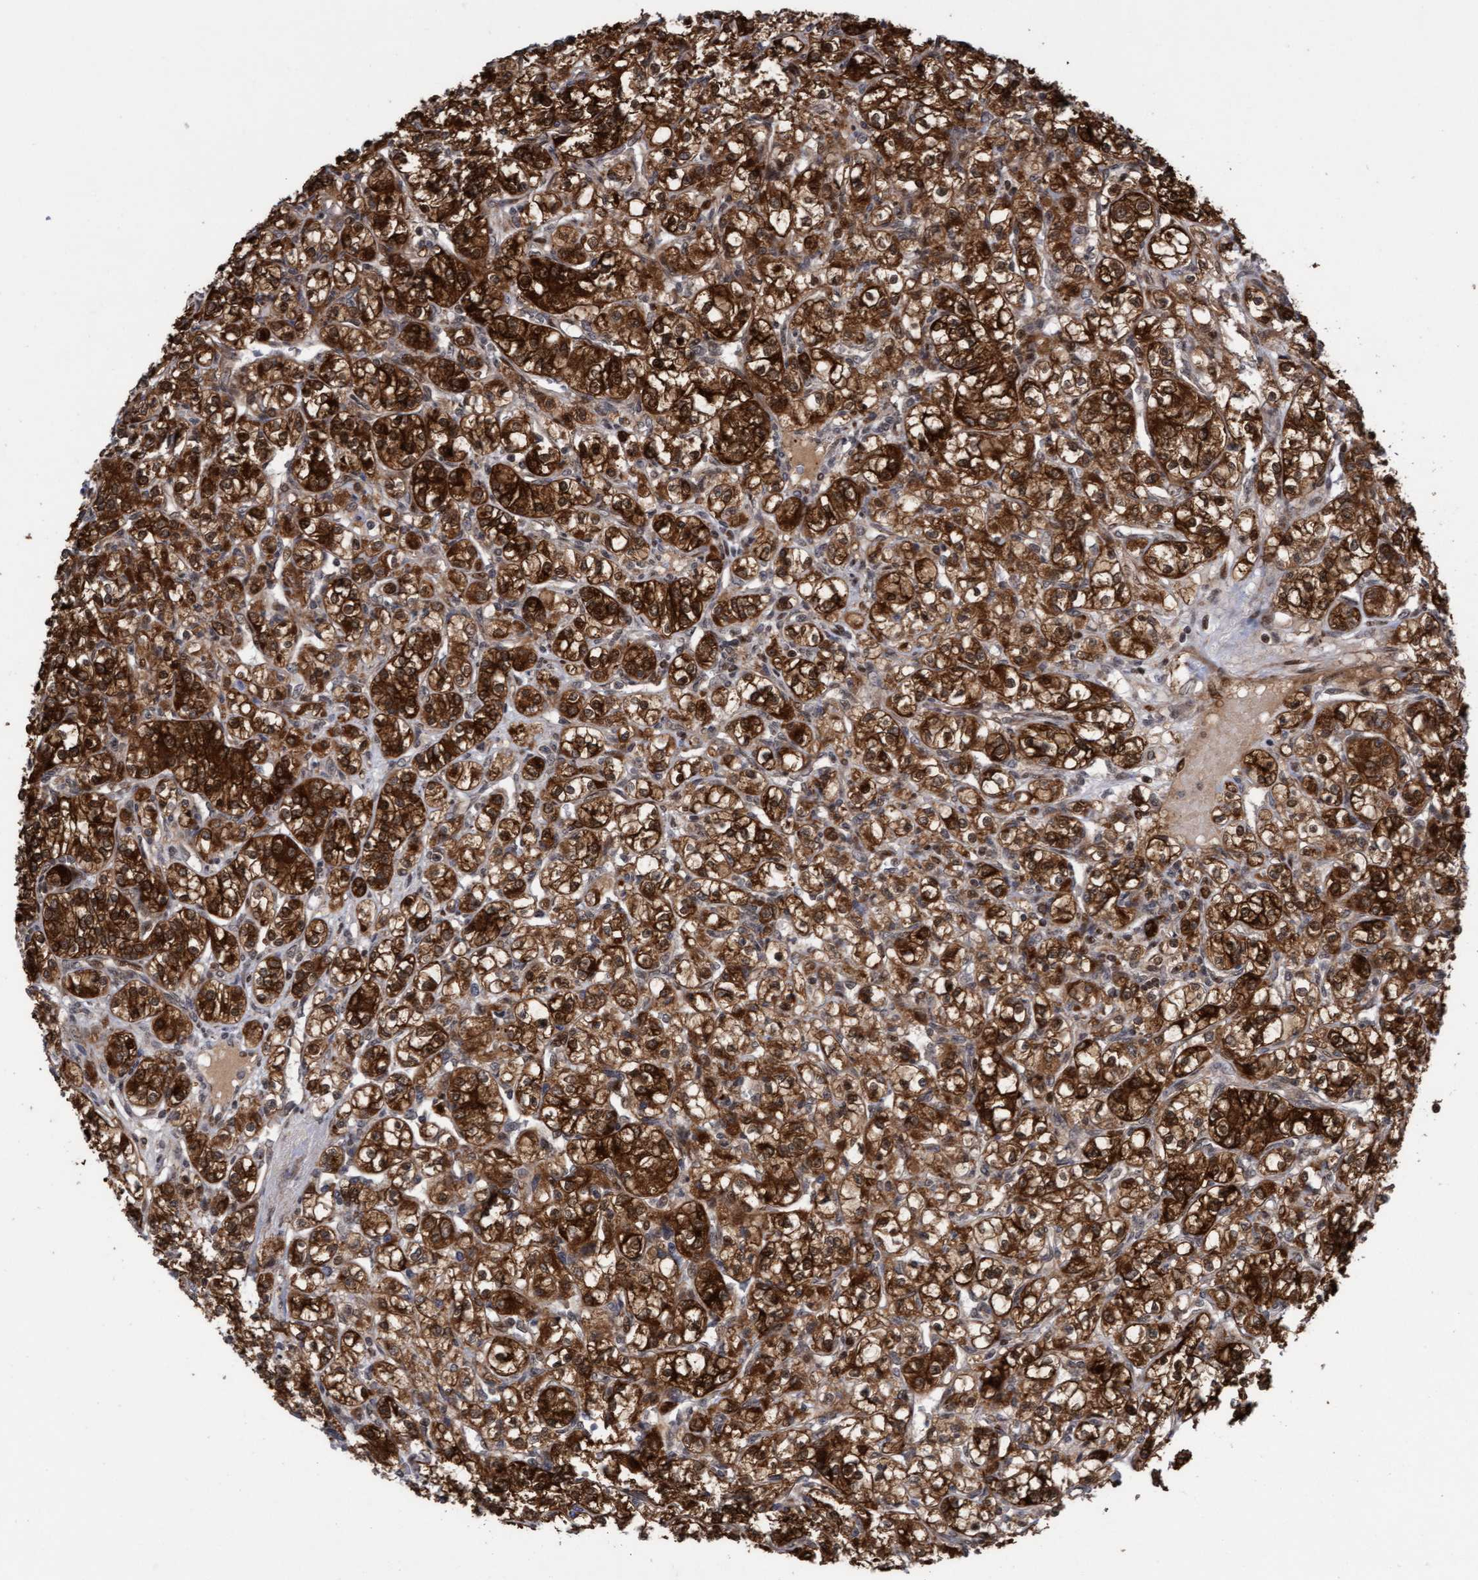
{"staining": {"intensity": "strong", "quantity": ">75%", "location": "cytoplasmic/membranous"}, "tissue": "renal cancer", "cell_type": "Tumor cells", "image_type": "cancer", "snomed": [{"axis": "morphology", "description": "Adenocarcinoma, NOS"}, {"axis": "topography", "description": "Kidney"}], "caption": "Renal cancer was stained to show a protein in brown. There is high levels of strong cytoplasmic/membranous expression in about >75% of tumor cells.", "gene": "ITFG1", "patient": {"sex": "male", "age": 77}}